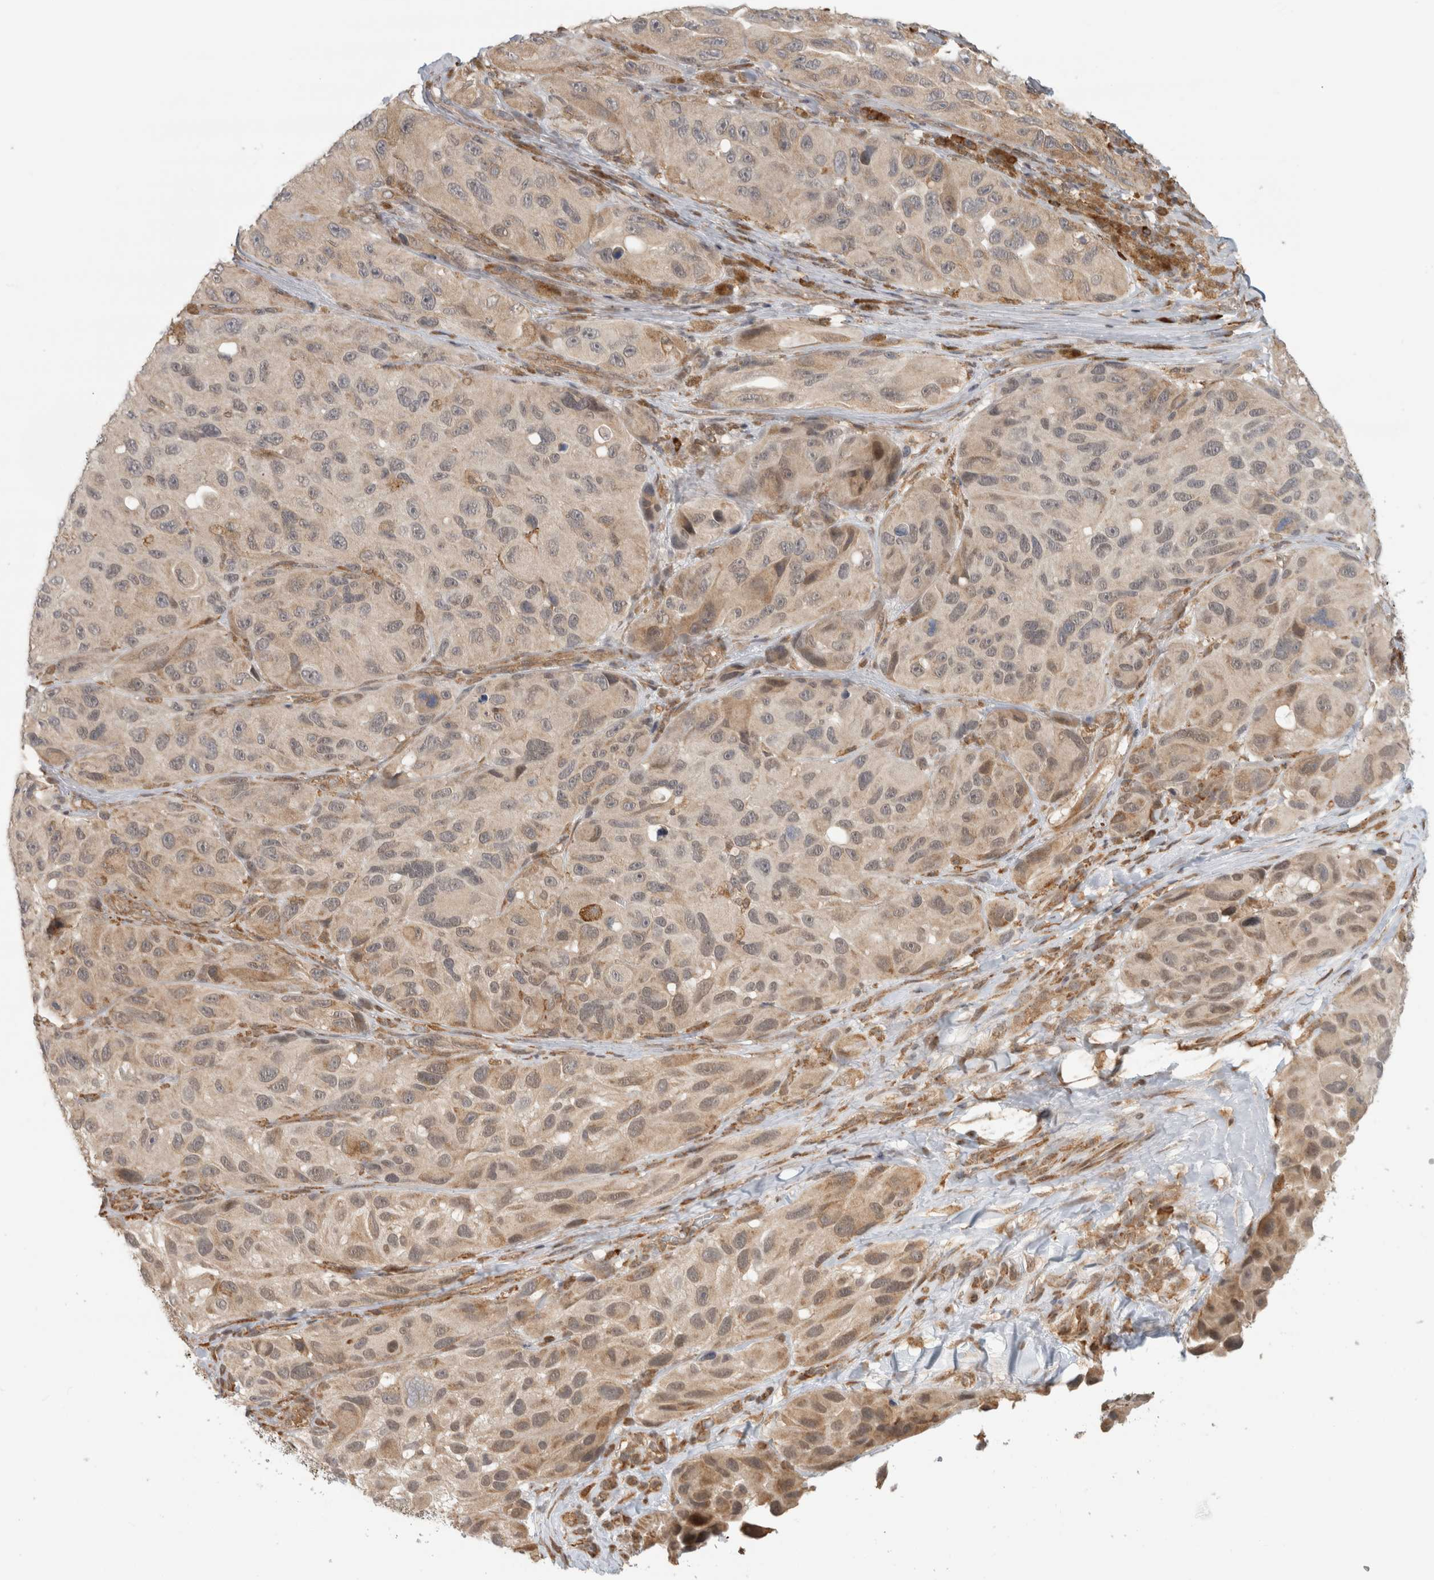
{"staining": {"intensity": "weak", "quantity": ">75%", "location": "cytoplasmic/membranous"}, "tissue": "melanoma", "cell_type": "Tumor cells", "image_type": "cancer", "snomed": [{"axis": "morphology", "description": "Malignant melanoma, NOS"}, {"axis": "topography", "description": "Skin"}], "caption": "This micrograph reveals melanoma stained with IHC to label a protein in brown. The cytoplasmic/membranous of tumor cells show weak positivity for the protein. Nuclei are counter-stained blue.", "gene": "MS4A7", "patient": {"sex": "female", "age": 73}}